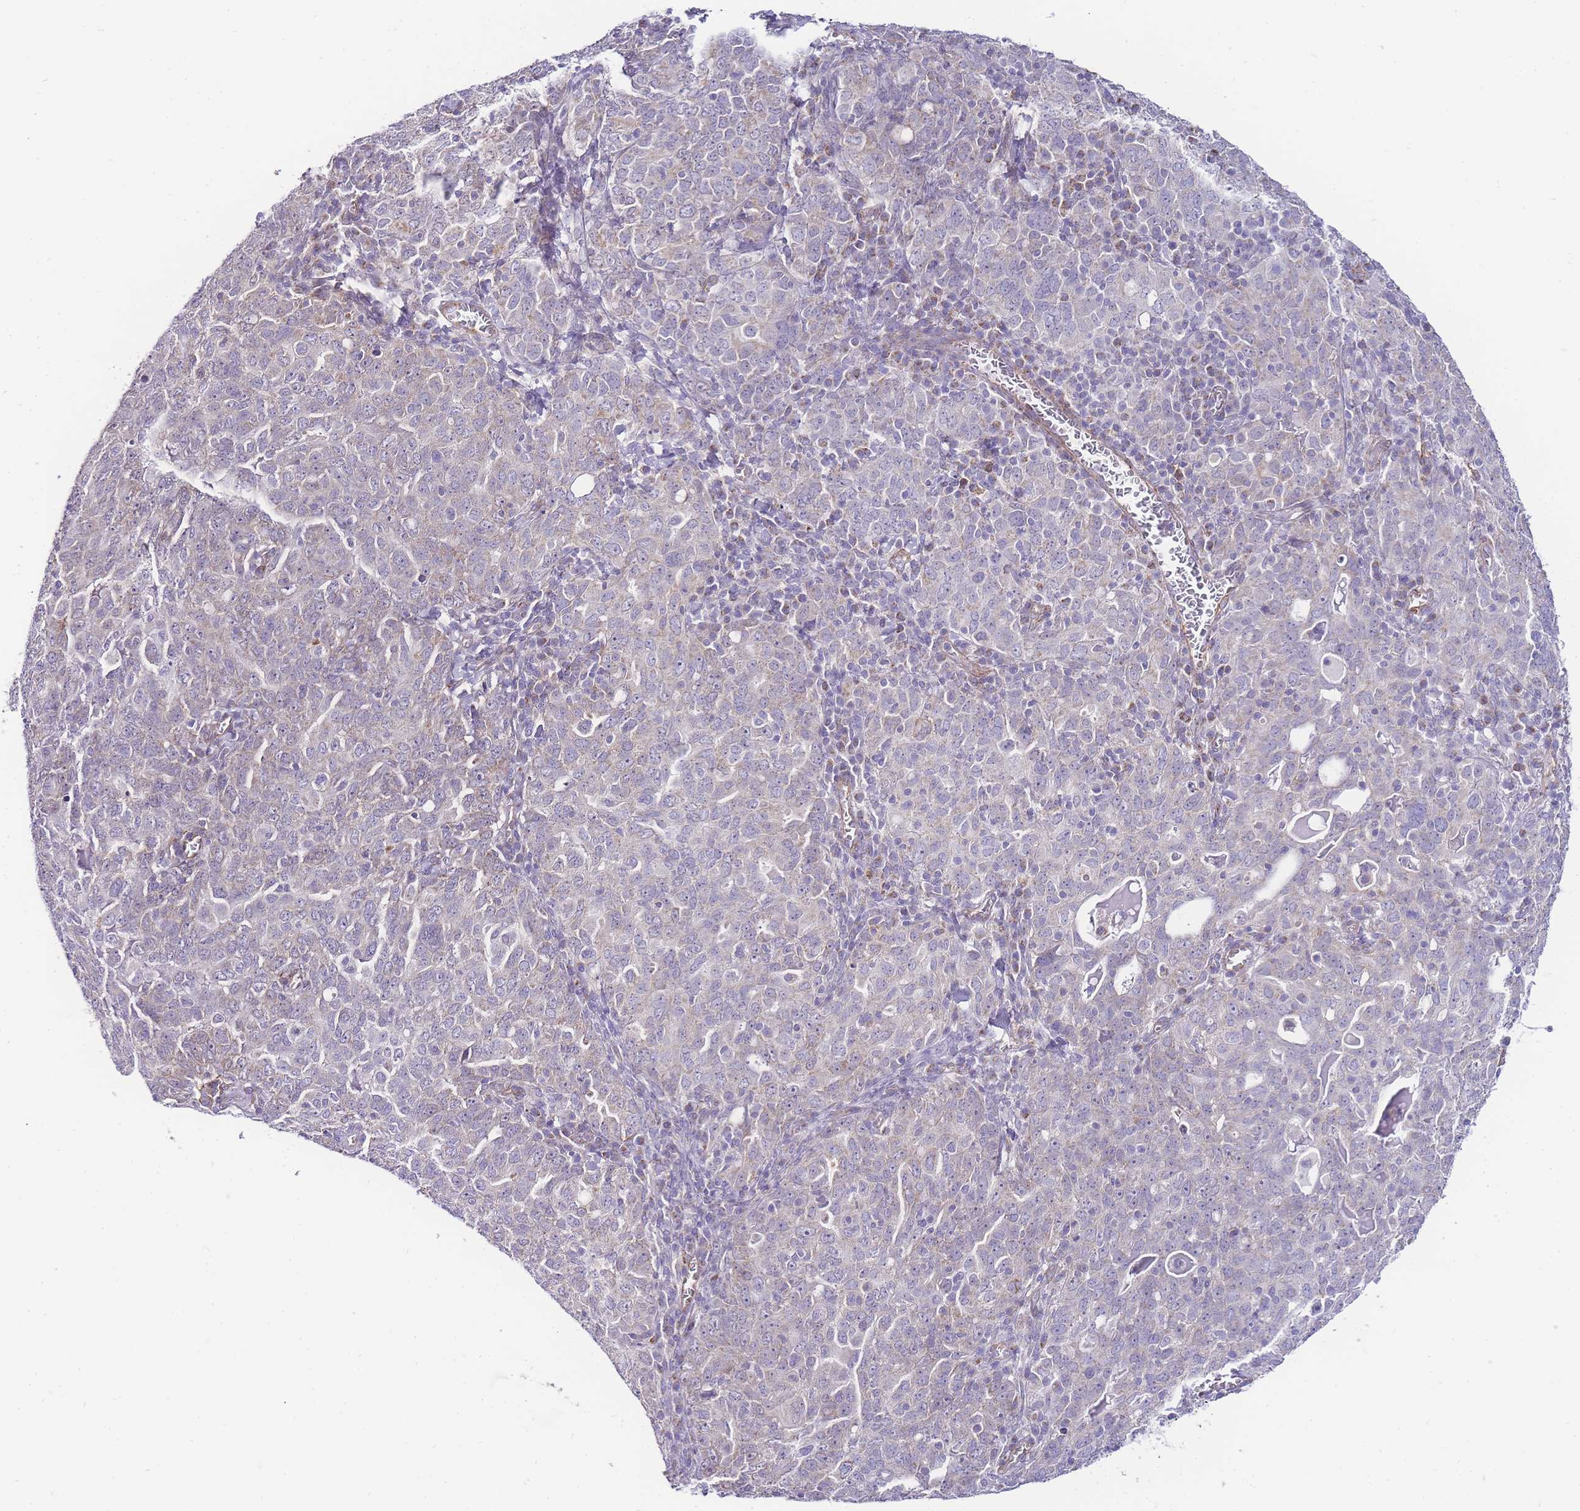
{"staining": {"intensity": "weak", "quantity": "<25%", "location": "cytoplasmic/membranous"}, "tissue": "ovarian cancer", "cell_type": "Tumor cells", "image_type": "cancer", "snomed": [{"axis": "morphology", "description": "Carcinoma, endometroid"}, {"axis": "topography", "description": "Ovary"}], "caption": "IHC of human endometroid carcinoma (ovarian) displays no positivity in tumor cells. Brightfield microscopy of IHC stained with DAB (3,3'-diaminobenzidine) (brown) and hematoxylin (blue), captured at high magnification.", "gene": "PDCD7", "patient": {"sex": "female", "age": 62}}